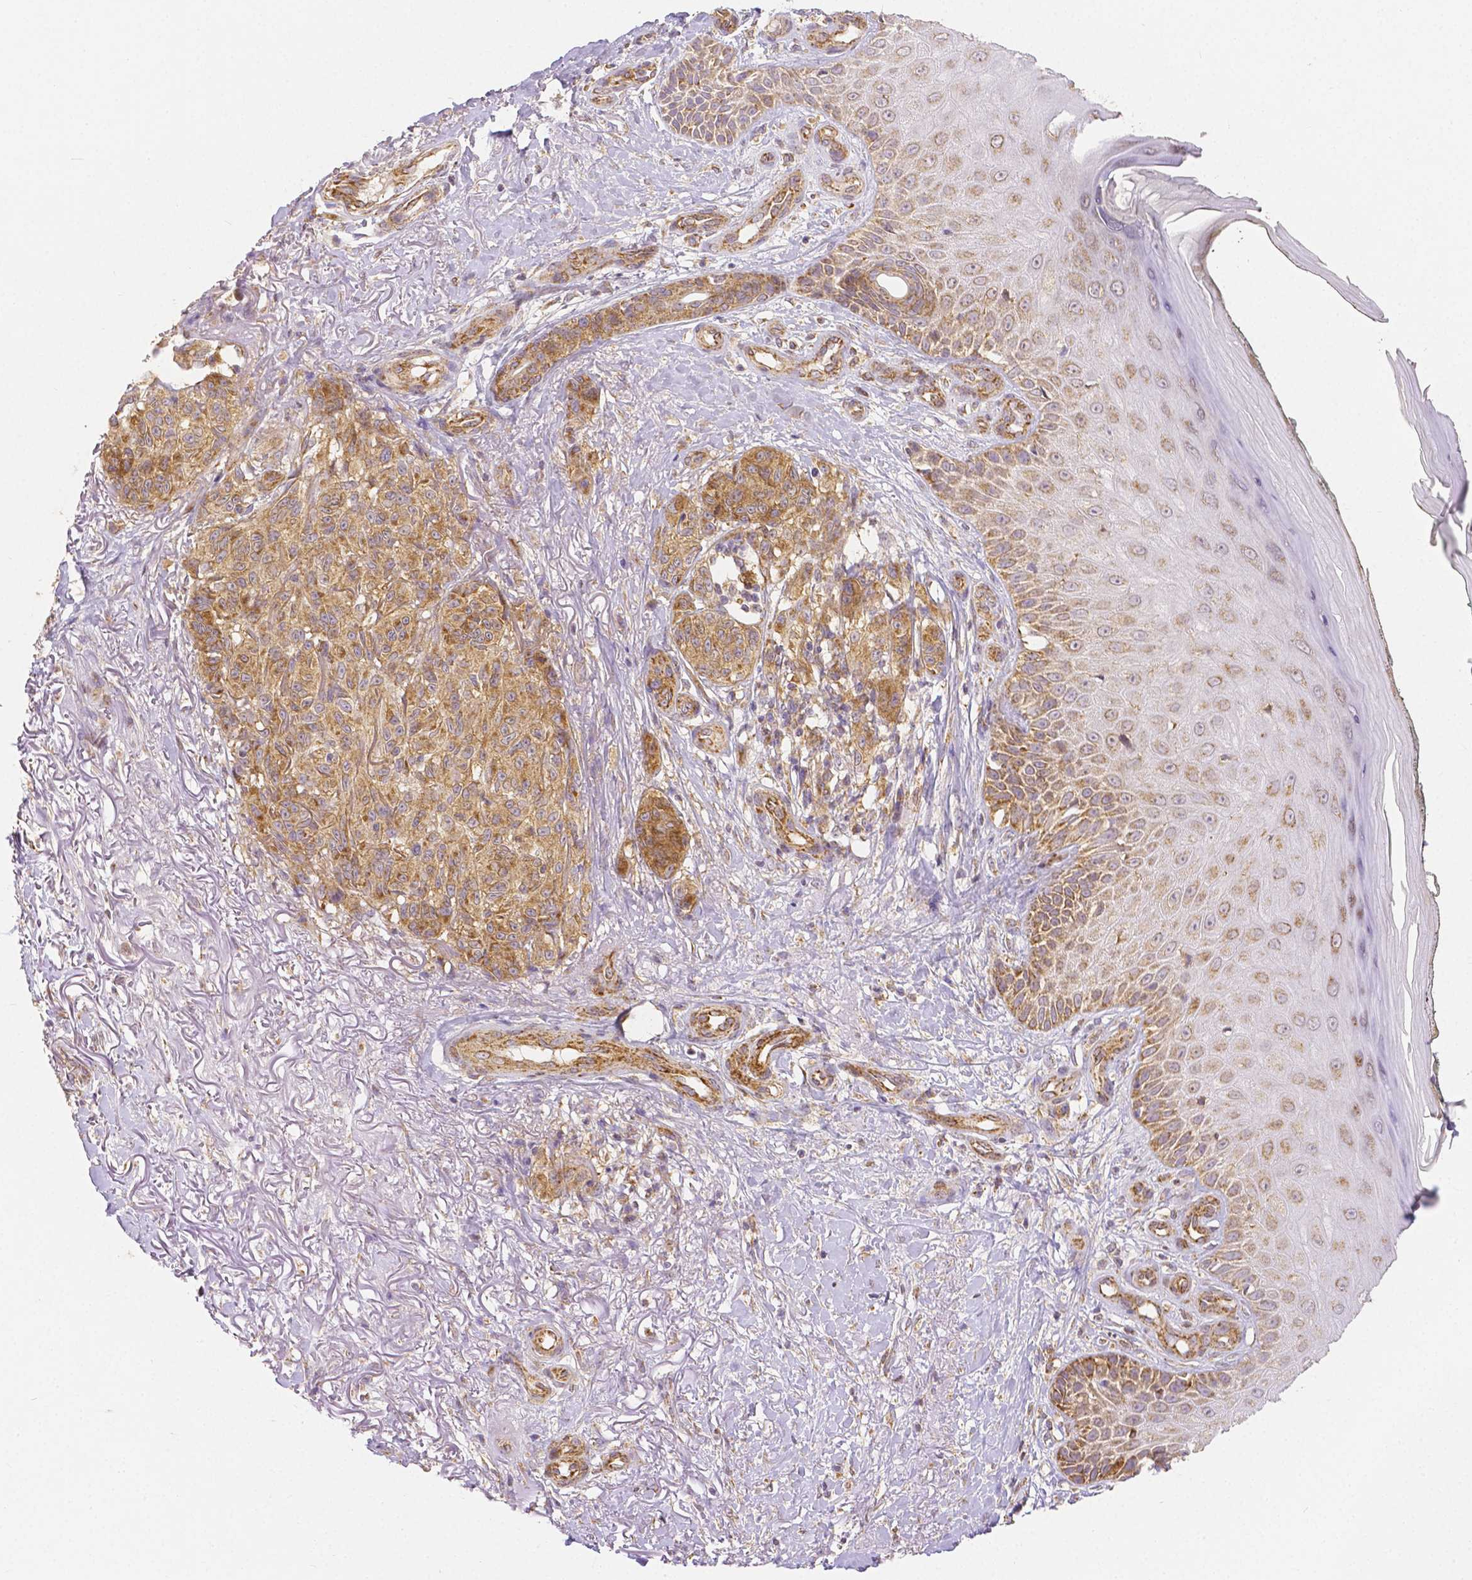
{"staining": {"intensity": "moderate", "quantity": ">75%", "location": "cytoplasmic/membranous"}, "tissue": "melanoma", "cell_type": "Tumor cells", "image_type": "cancer", "snomed": [{"axis": "morphology", "description": "Malignant melanoma, NOS"}, {"axis": "topography", "description": "Skin"}], "caption": "Immunohistochemistry (IHC) (DAB (3,3'-diaminobenzidine)) staining of human malignant melanoma reveals moderate cytoplasmic/membranous protein positivity in approximately >75% of tumor cells.", "gene": "RHOT1", "patient": {"sex": "female", "age": 85}}